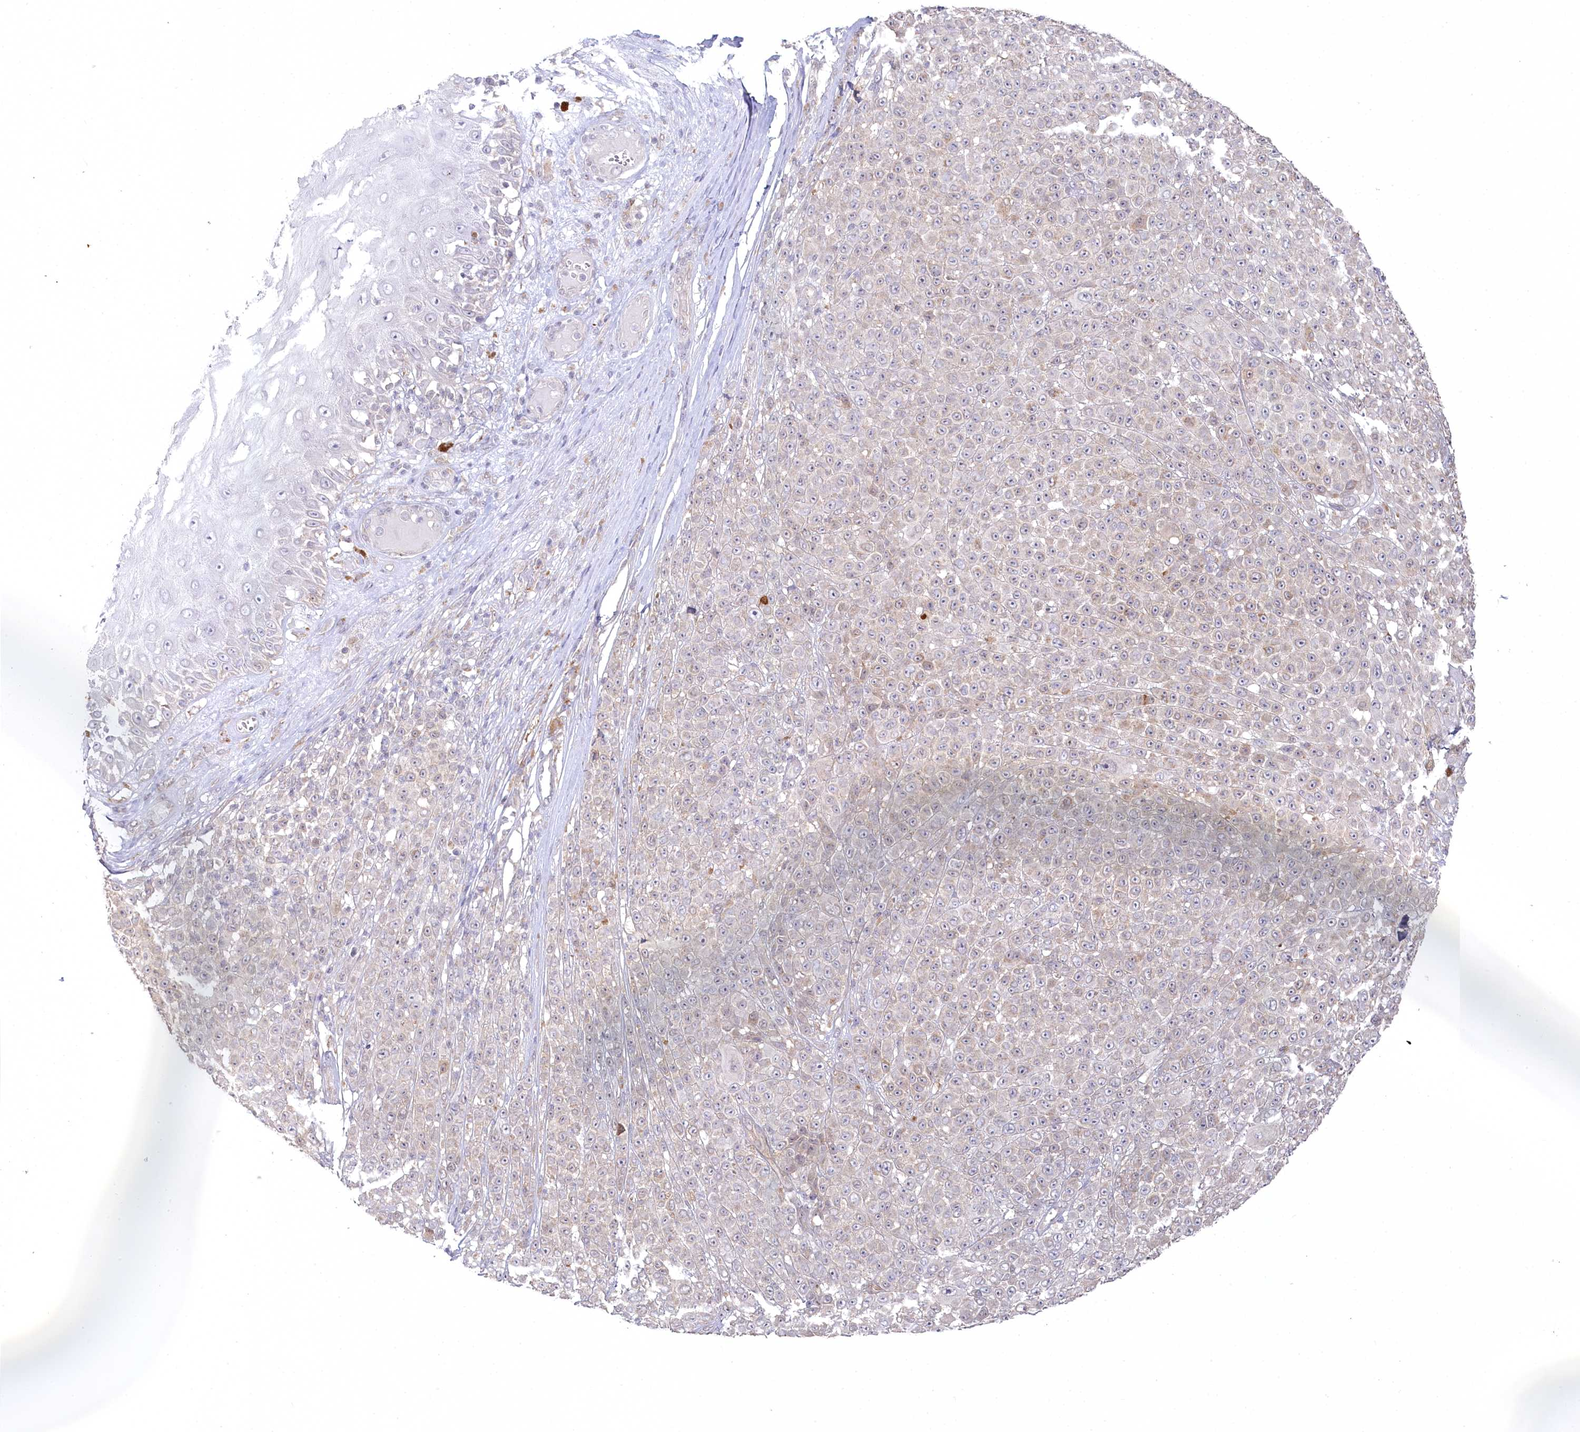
{"staining": {"intensity": "moderate", "quantity": "<25%", "location": "cytoplasmic/membranous"}, "tissue": "melanoma", "cell_type": "Tumor cells", "image_type": "cancer", "snomed": [{"axis": "morphology", "description": "Malignant melanoma, NOS"}, {"axis": "topography", "description": "Skin"}], "caption": "IHC of malignant melanoma shows low levels of moderate cytoplasmic/membranous expression in about <25% of tumor cells. (DAB (3,3'-diaminobenzidine) IHC, brown staining for protein, blue staining for nuclei).", "gene": "AAMDC", "patient": {"sex": "female", "age": 94}}